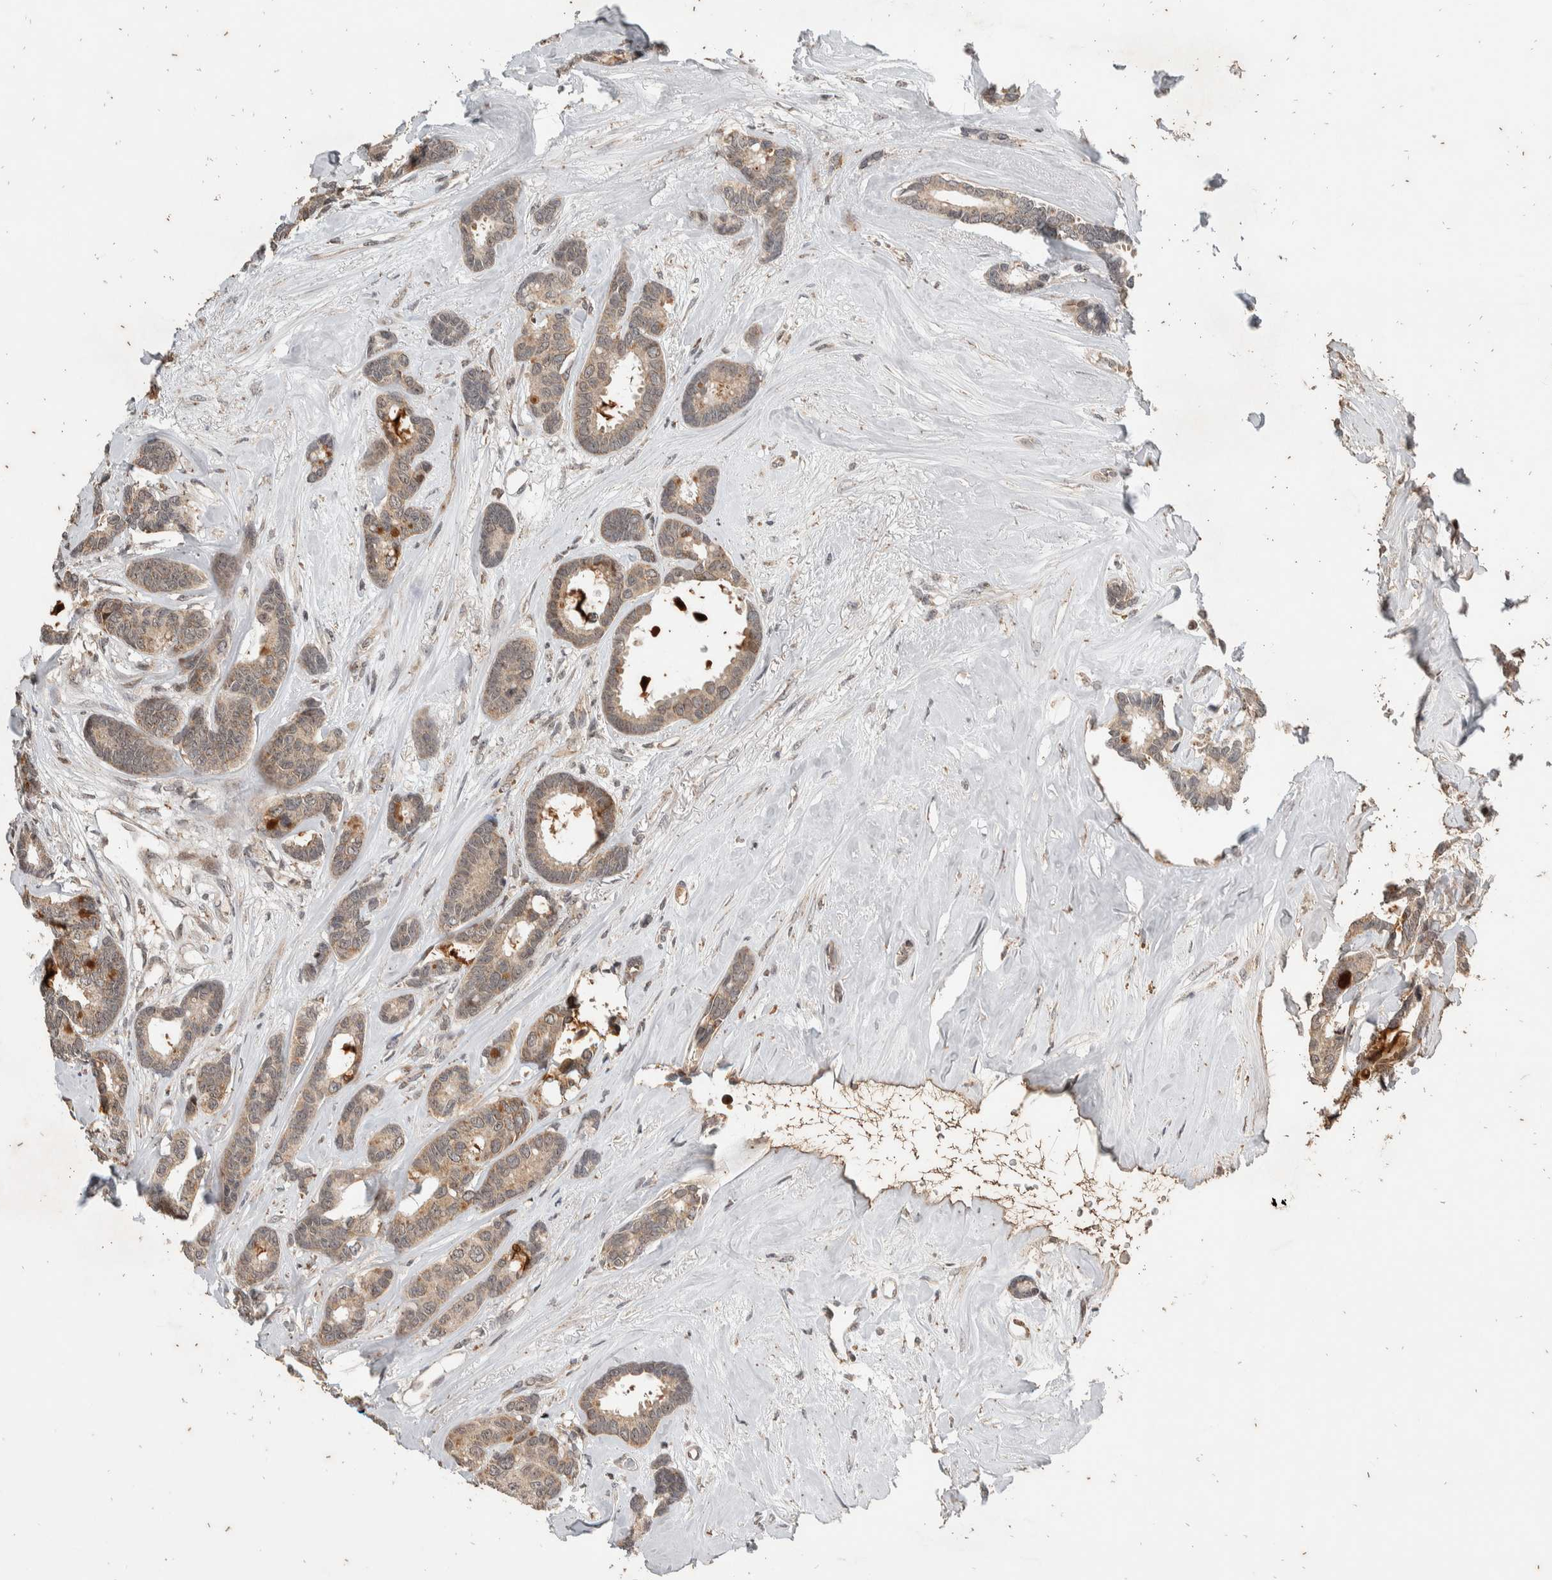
{"staining": {"intensity": "weak", "quantity": "25%-75%", "location": "cytoplasmic/membranous"}, "tissue": "breast cancer", "cell_type": "Tumor cells", "image_type": "cancer", "snomed": [{"axis": "morphology", "description": "Duct carcinoma"}, {"axis": "topography", "description": "Breast"}], "caption": "DAB immunohistochemical staining of human intraductal carcinoma (breast) reveals weak cytoplasmic/membranous protein staining in approximately 25%-75% of tumor cells.", "gene": "ATXN7L1", "patient": {"sex": "female", "age": 87}}